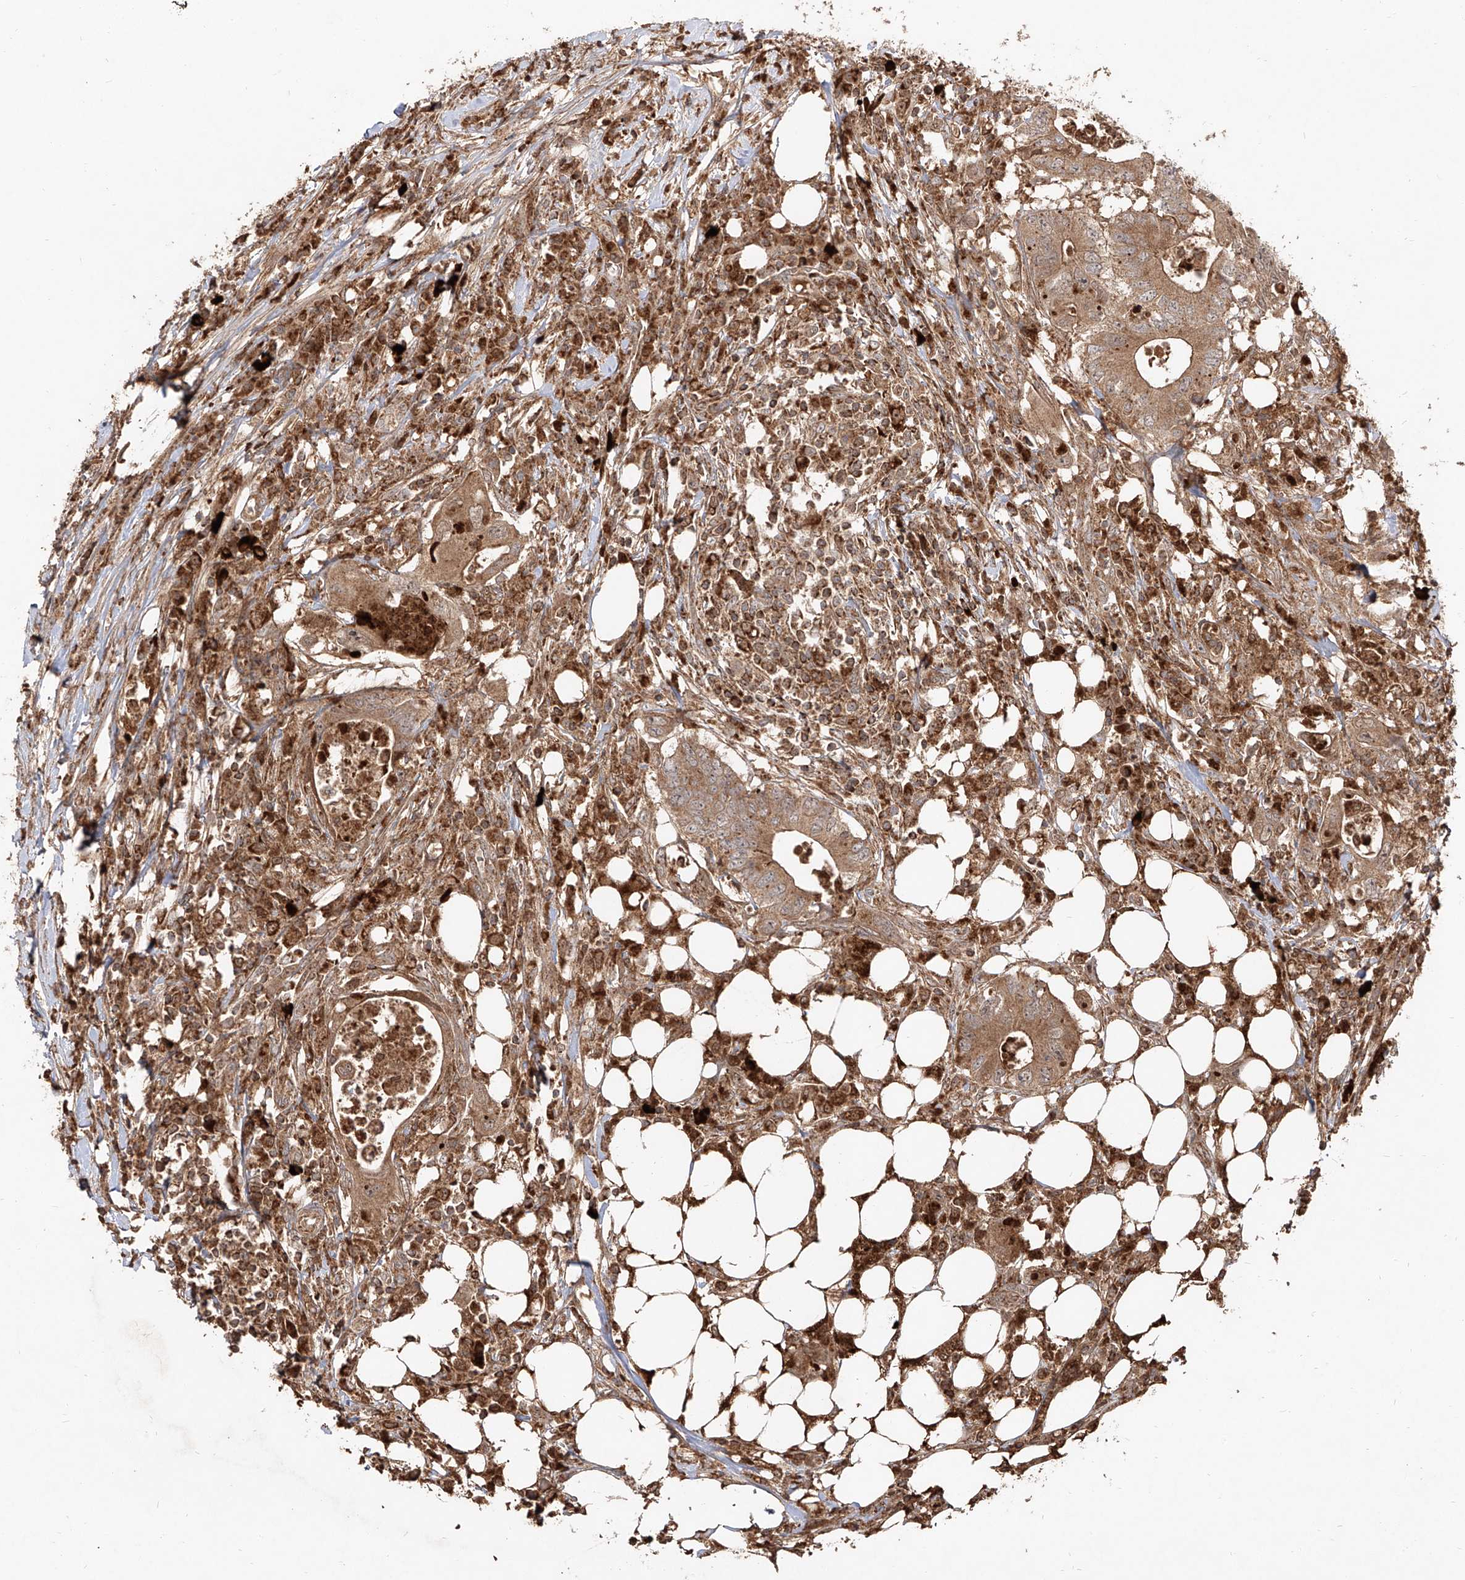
{"staining": {"intensity": "strong", "quantity": ">75%", "location": "cytoplasmic/membranous"}, "tissue": "colorectal cancer", "cell_type": "Tumor cells", "image_type": "cancer", "snomed": [{"axis": "morphology", "description": "Adenocarcinoma, NOS"}, {"axis": "topography", "description": "Colon"}], "caption": "DAB (3,3'-diaminobenzidine) immunohistochemical staining of colorectal cancer (adenocarcinoma) reveals strong cytoplasmic/membranous protein staining in about >75% of tumor cells.", "gene": "AIM2", "patient": {"sex": "male", "age": 71}}